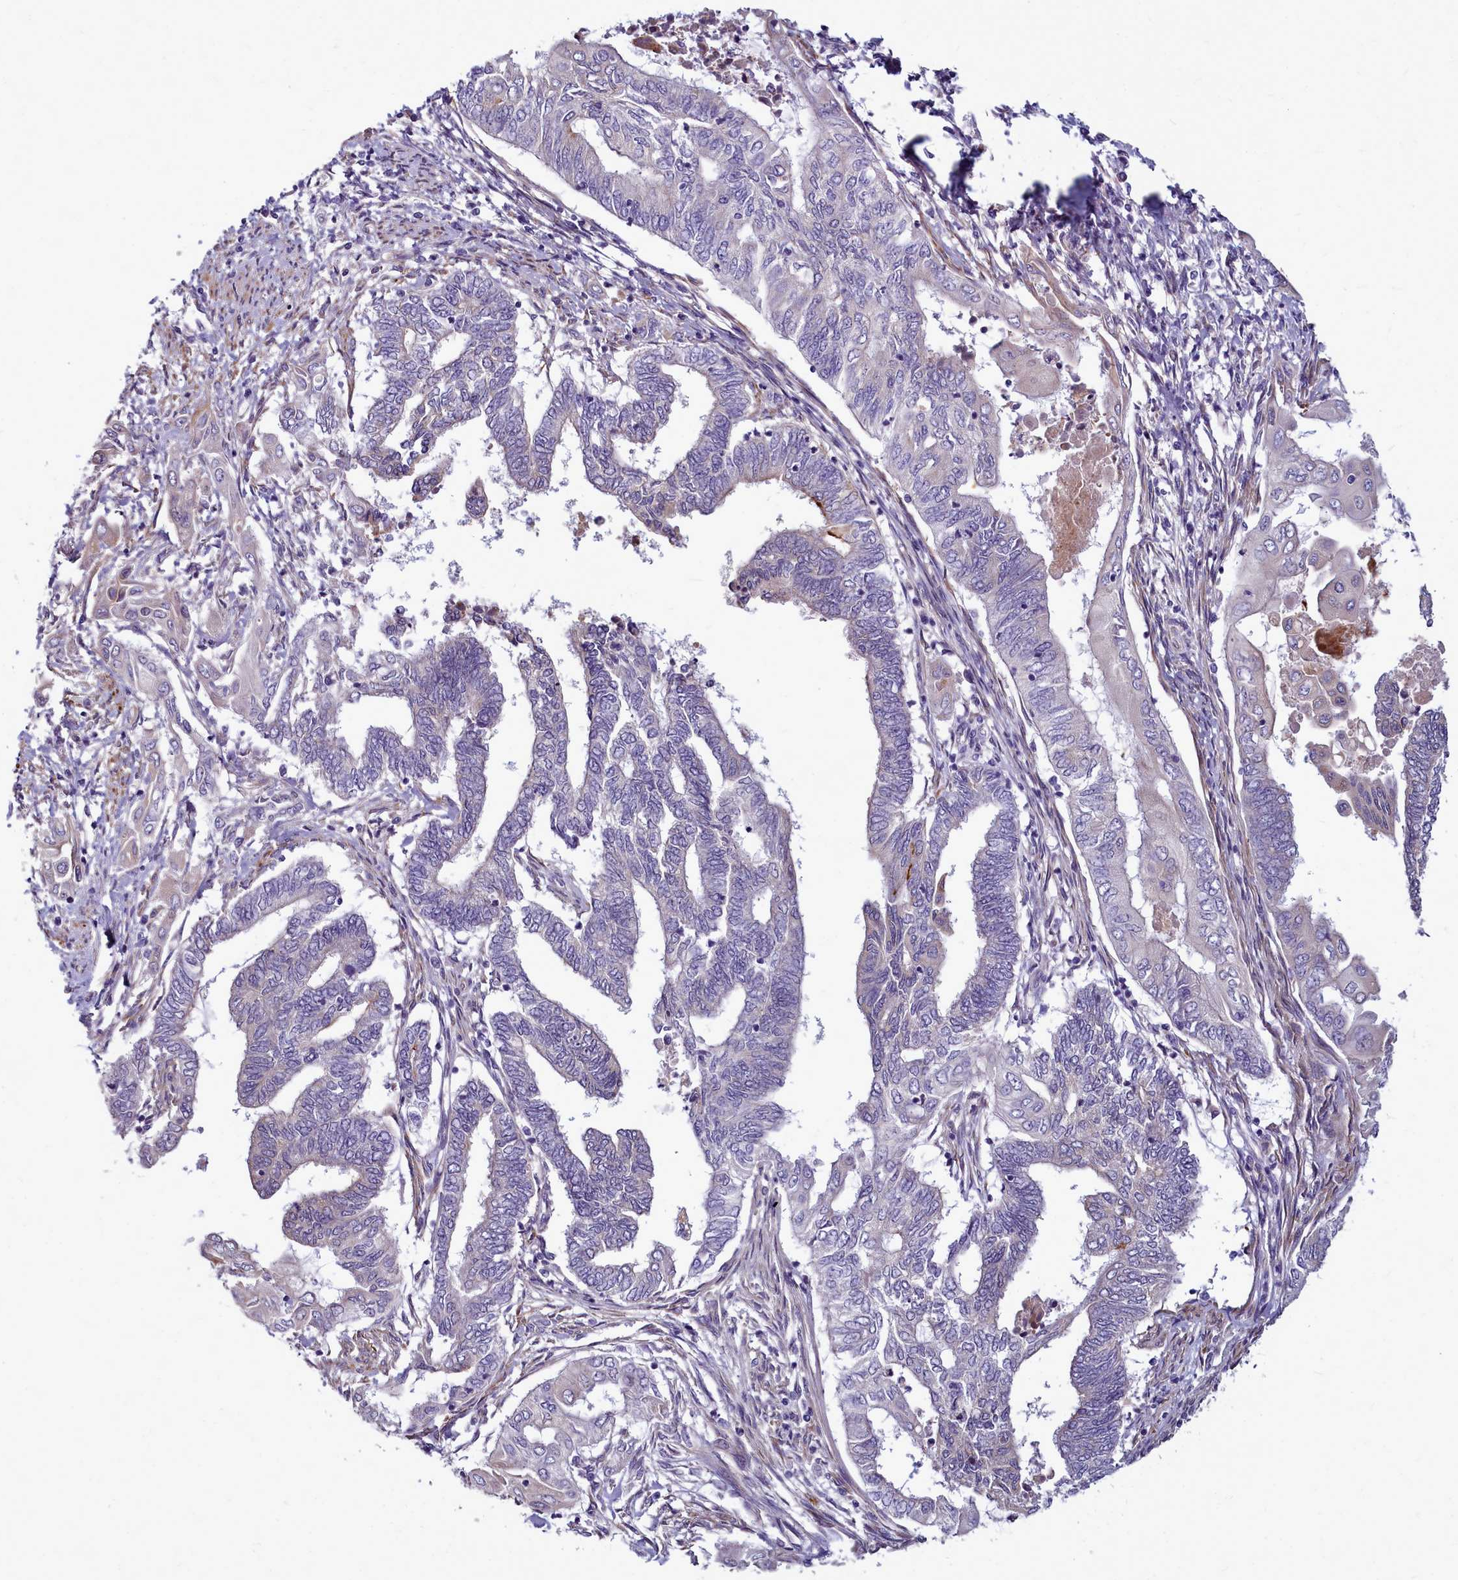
{"staining": {"intensity": "negative", "quantity": "none", "location": "none"}, "tissue": "endometrial cancer", "cell_type": "Tumor cells", "image_type": "cancer", "snomed": [{"axis": "morphology", "description": "Adenocarcinoma, NOS"}, {"axis": "topography", "description": "Uterus"}, {"axis": "topography", "description": "Endometrium"}], "caption": "A high-resolution micrograph shows IHC staining of adenocarcinoma (endometrial), which exhibits no significant positivity in tumor cells.", "gene": "SMPD4", "patient": {"sex": "female", "age": 70}}